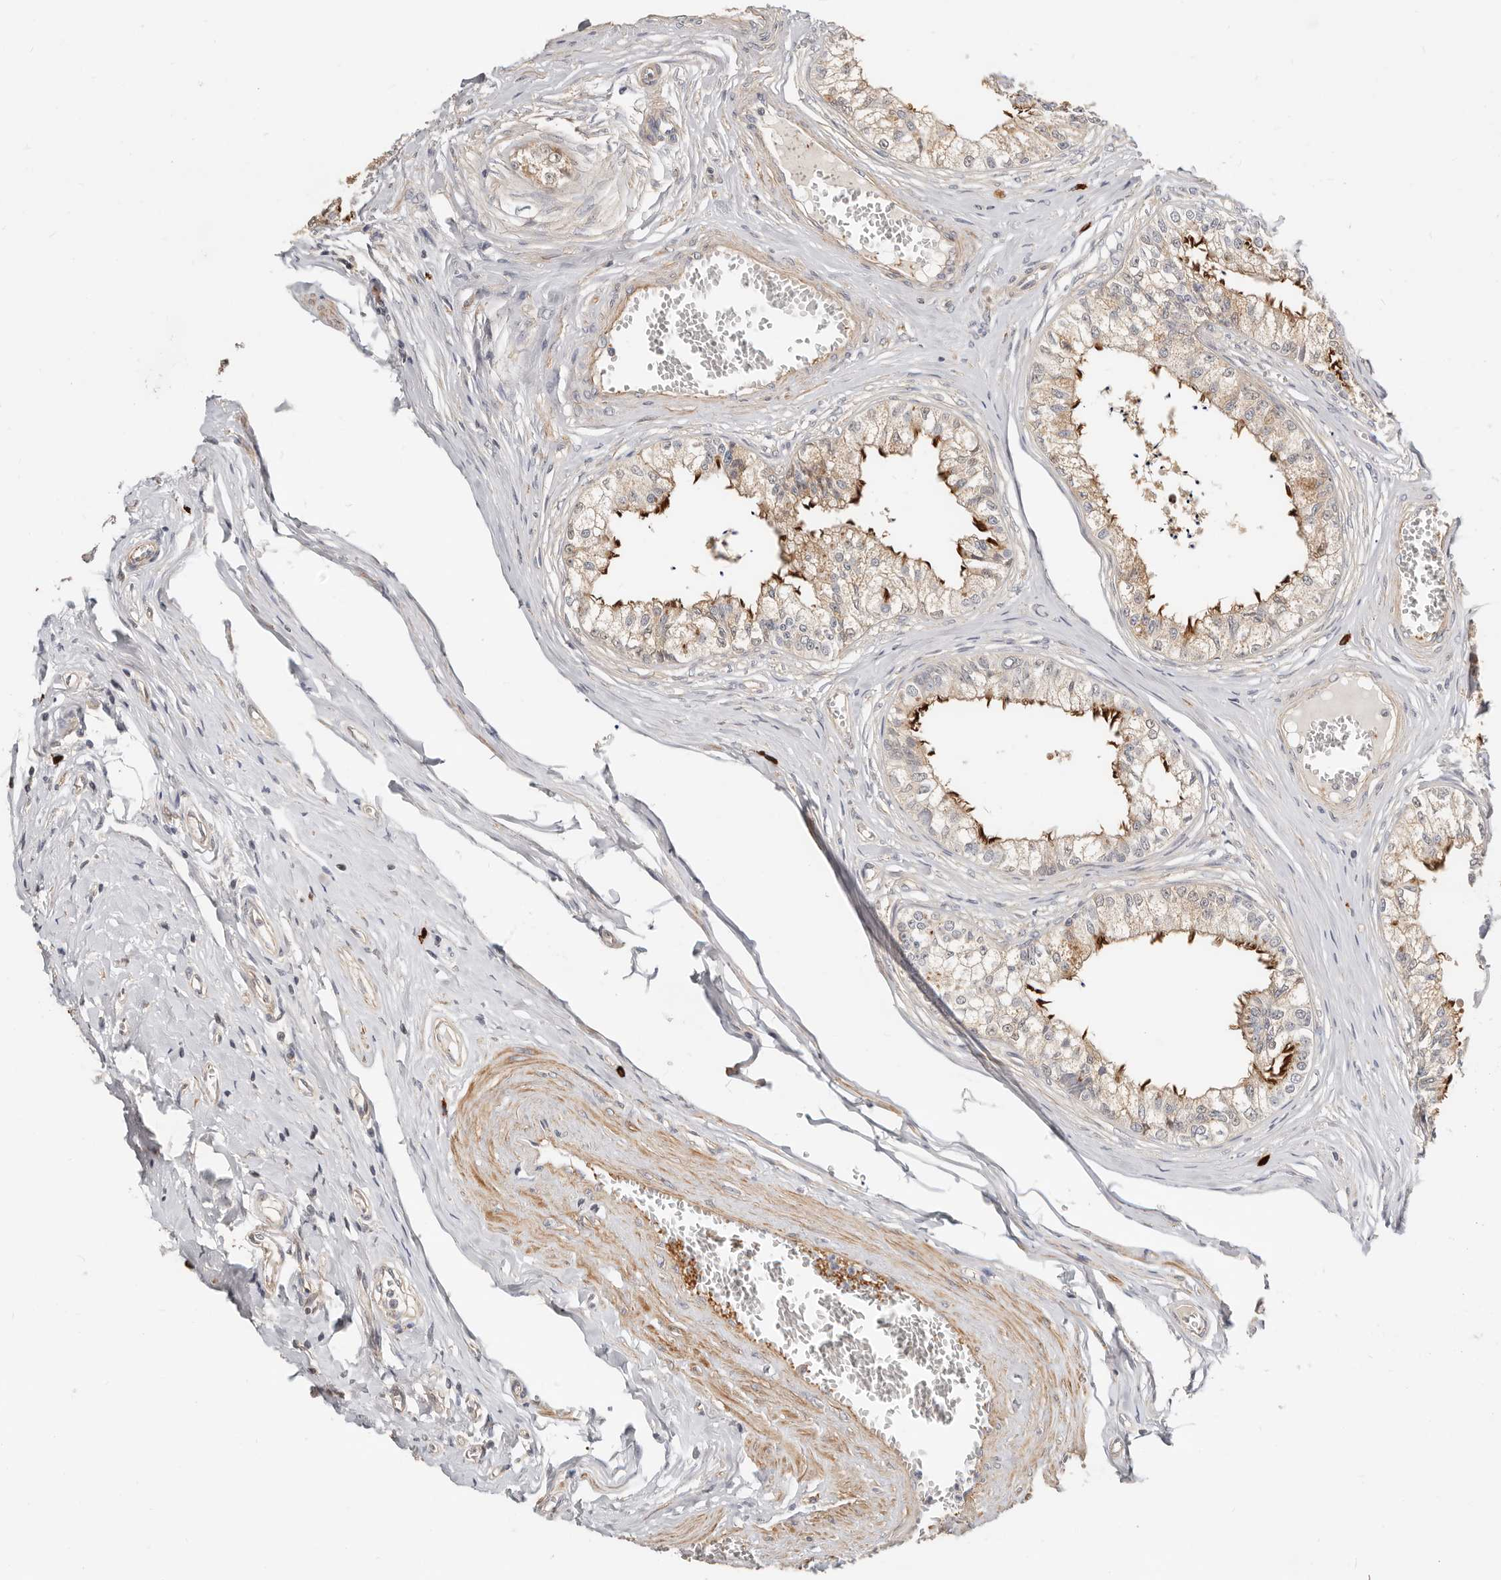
{"staining": {"intensity": "weak", "quantity": ">75%", "location": "cytoplasmic/membranous"}, "tissue": "epididymis", "cell_type": "Glandular cells", "image_type": "normal", "snomed": [{"axis": "morphology", "description": "Normal tissue, NOS"}, {"axis": "topography", "description": "Epididymis"}], "caption": "Weak cytoplasmic/membranous positivity is seen in about >75% of glandular cells in unremarkable epididymis. The protein of interest is stained brown, and the nuclei are stained in blue (DAB (3,3'-diaminobenzidine) IHC with brightfield microscopy, high magnification).", "gene": "ZRANB1", "patient": {"sex": "male", "age": 79}}